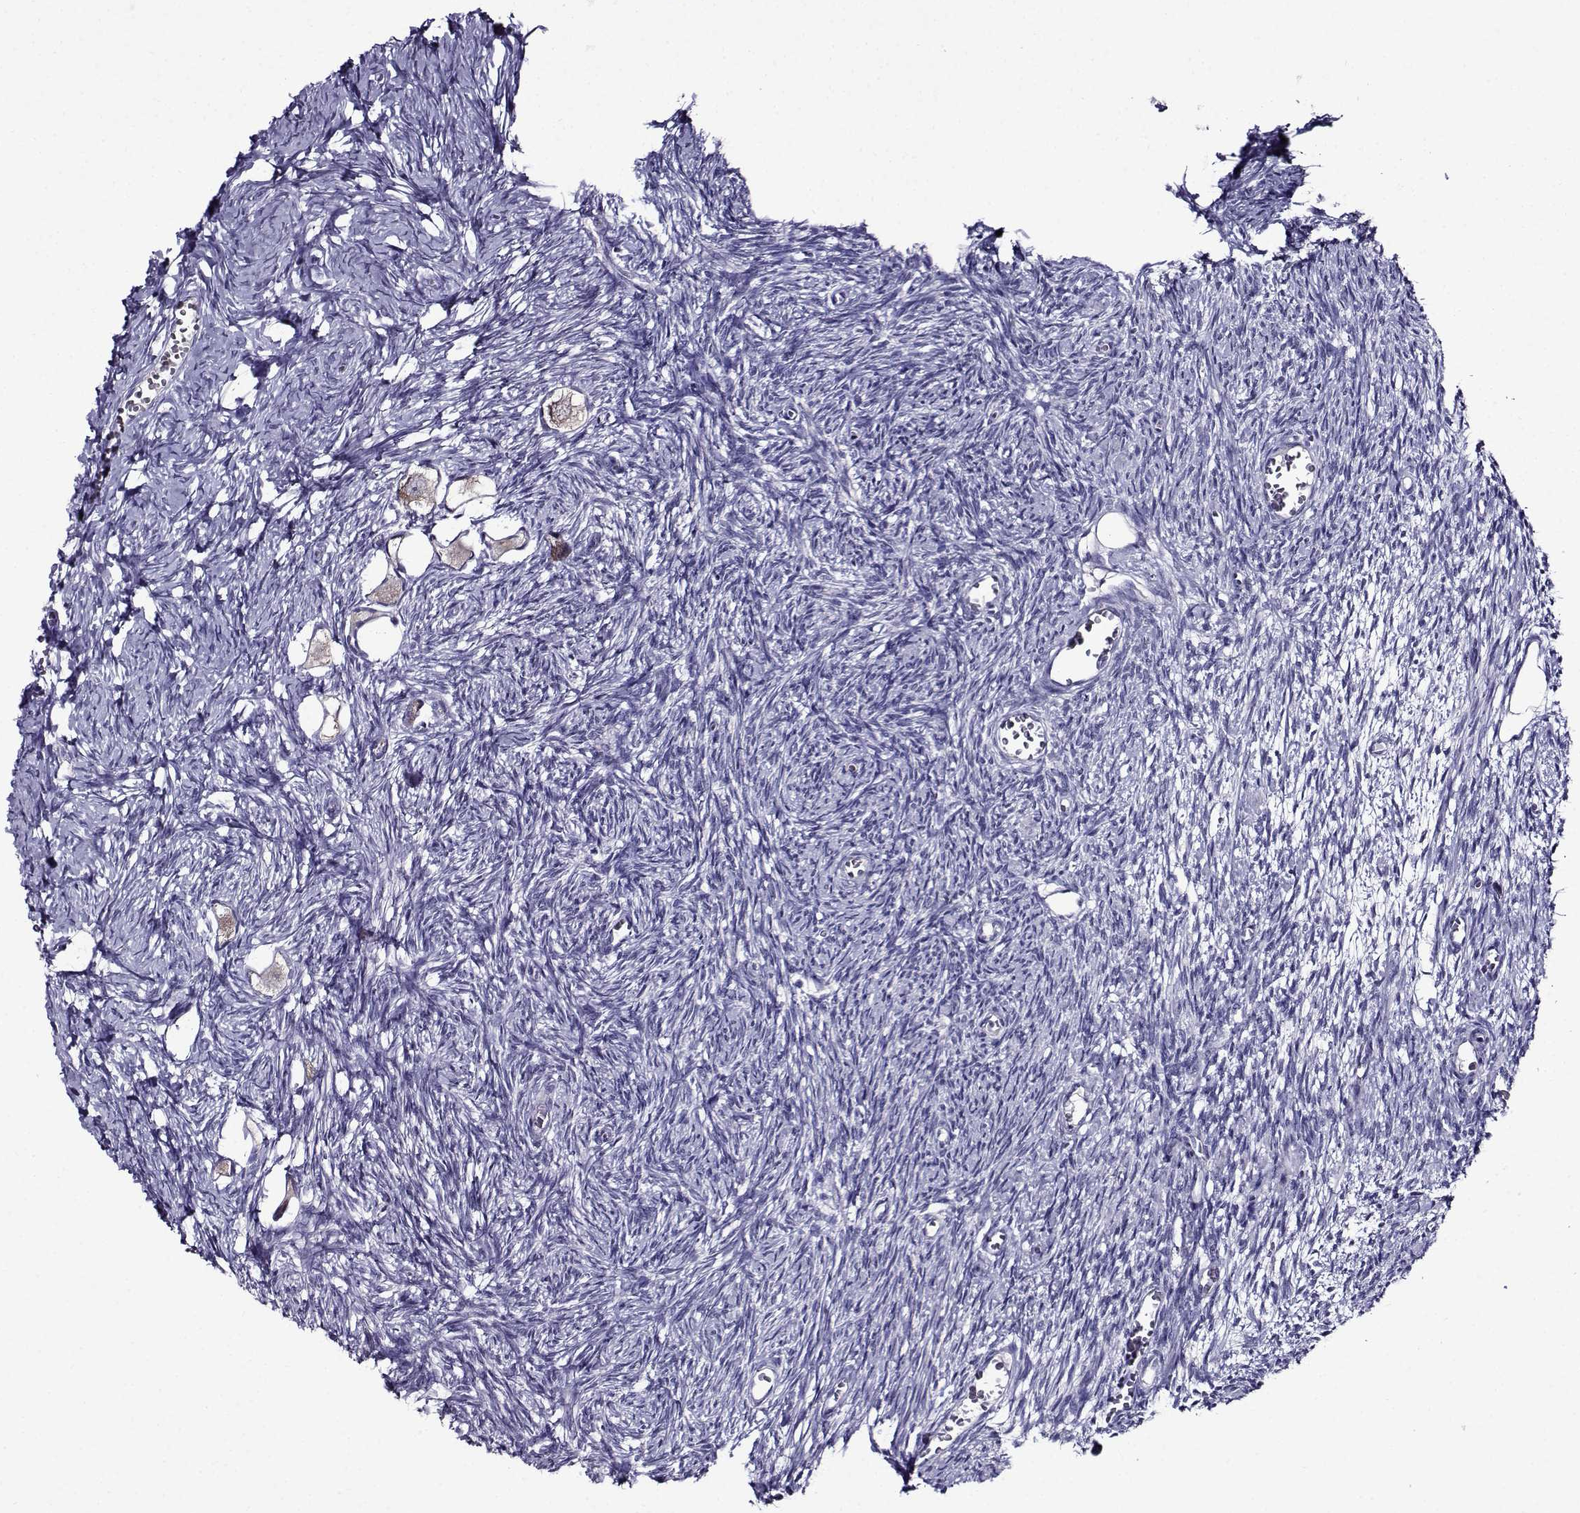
{"staining": {"intensity": "weak", "quantity": "<25%", "location": "cytoplasmic/membranous"}, "tissue": "ovary", "cell_type": "Follicle cells", "image_type": "normal", "snomed": [{"axis": "morphology", "description": "Normal tissue, NOS"}, {"axis": "topography", "description": "Ovary"}], "caption": "Follicle cells show no significant protein expression in unremarkable ovary. (DAB immunohistochemistry, high magnification).", "gene": "TMEM266", "patient": {"sex": "female", "age": 27}}